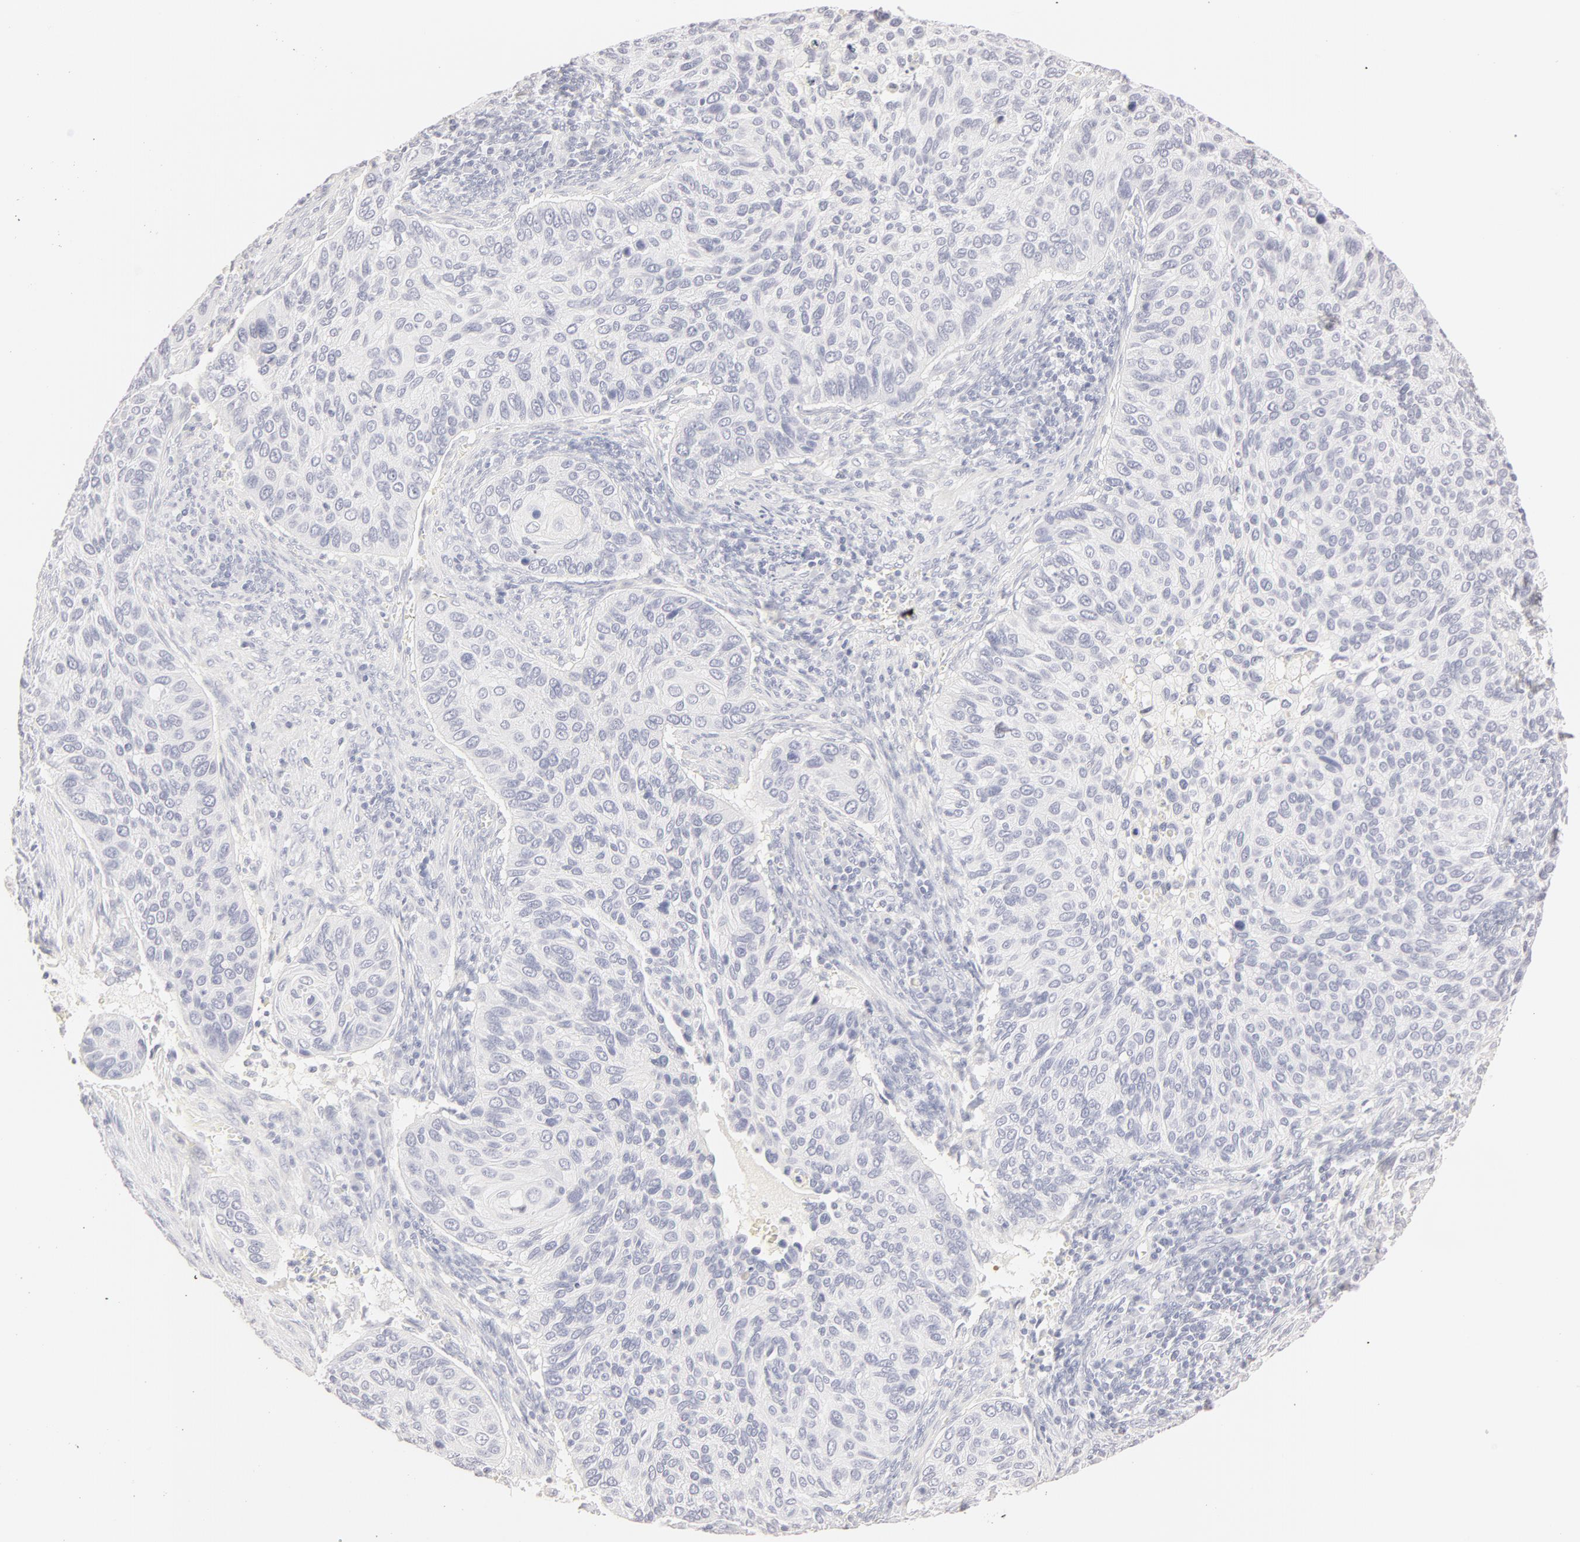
{"staining": {"intensity": "negative", "quantity": "none", "location": "none"}, "tissue": "cervical cancer", "cell_type": "Tumor cells", "image_type": "cancer", "snomed": [{"axis": "morphology", "description": "Adenocarcinoma, NOS"}, {"axis": "topography", "description": "Cervix"}], "caption": "This is an IHC image of human cervical cancer. There is no expression in tumor cells.", "gene": "LGALS7B", "patient": {"sex": "female", "age": 29}}